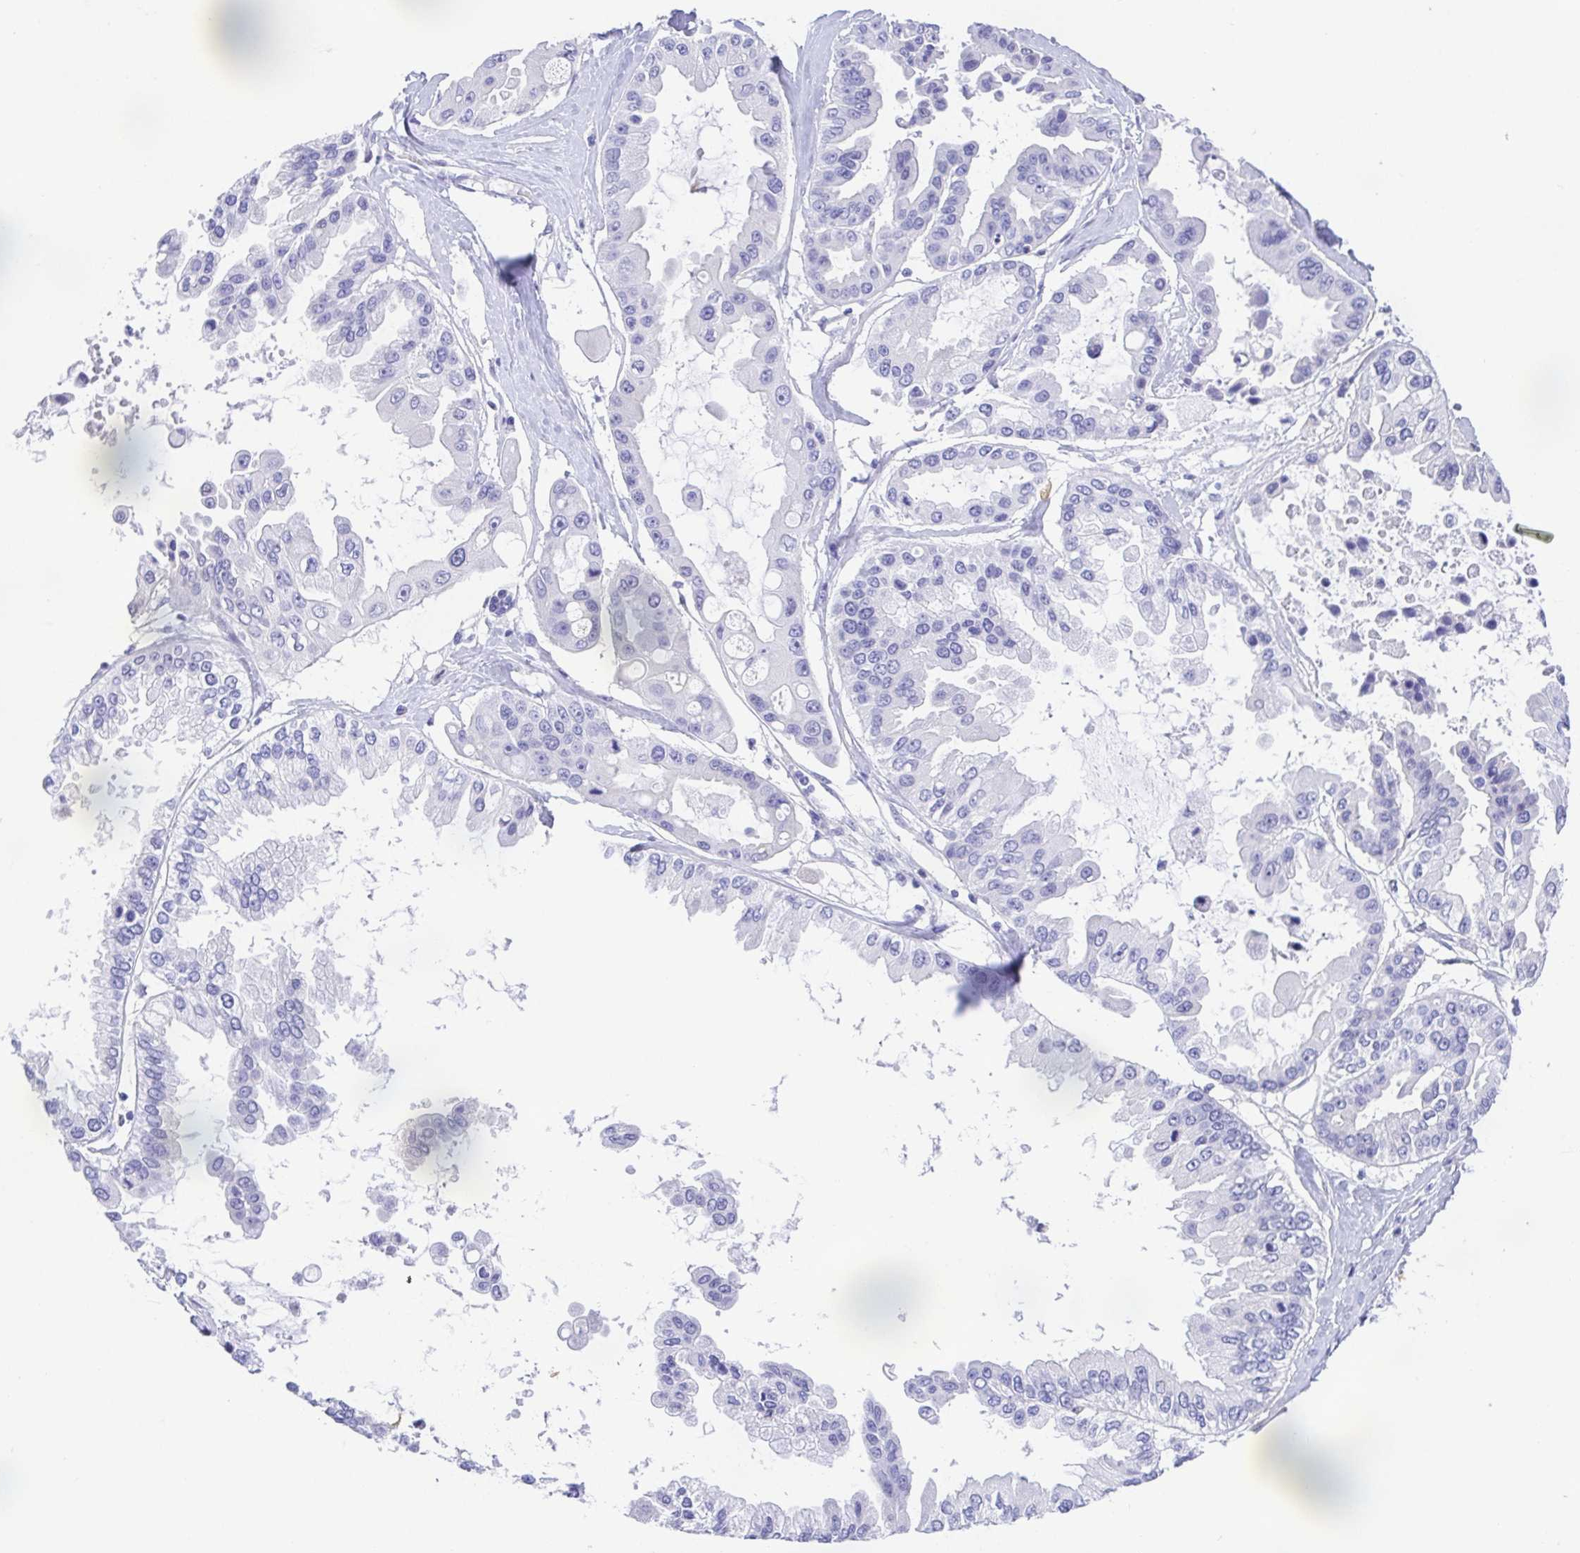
{"staining": {"intensity": "negative", "quantity": "none", "location": "none"}, "tissue": "ovarian cancer", "cell_type": "Tumor cells", "image_type": "cancer", "snomed": [{"axis": "morphology", "description": "Cystadenocarcinoma, serous, NOS"}, {"axis": "topography", "description": "Ovary"}], "caption": "Protein analysis of ovarian serous cystadenocarcinoma demonstrates no significant expression in tumor cells. Brightfield microscopy of immunohistochemistry stained with DAB (brown) and hematoxylin (blue), captured at high magnification.", "gene": "LUZP4", "patient": {"sex": "female", "age": 56}}